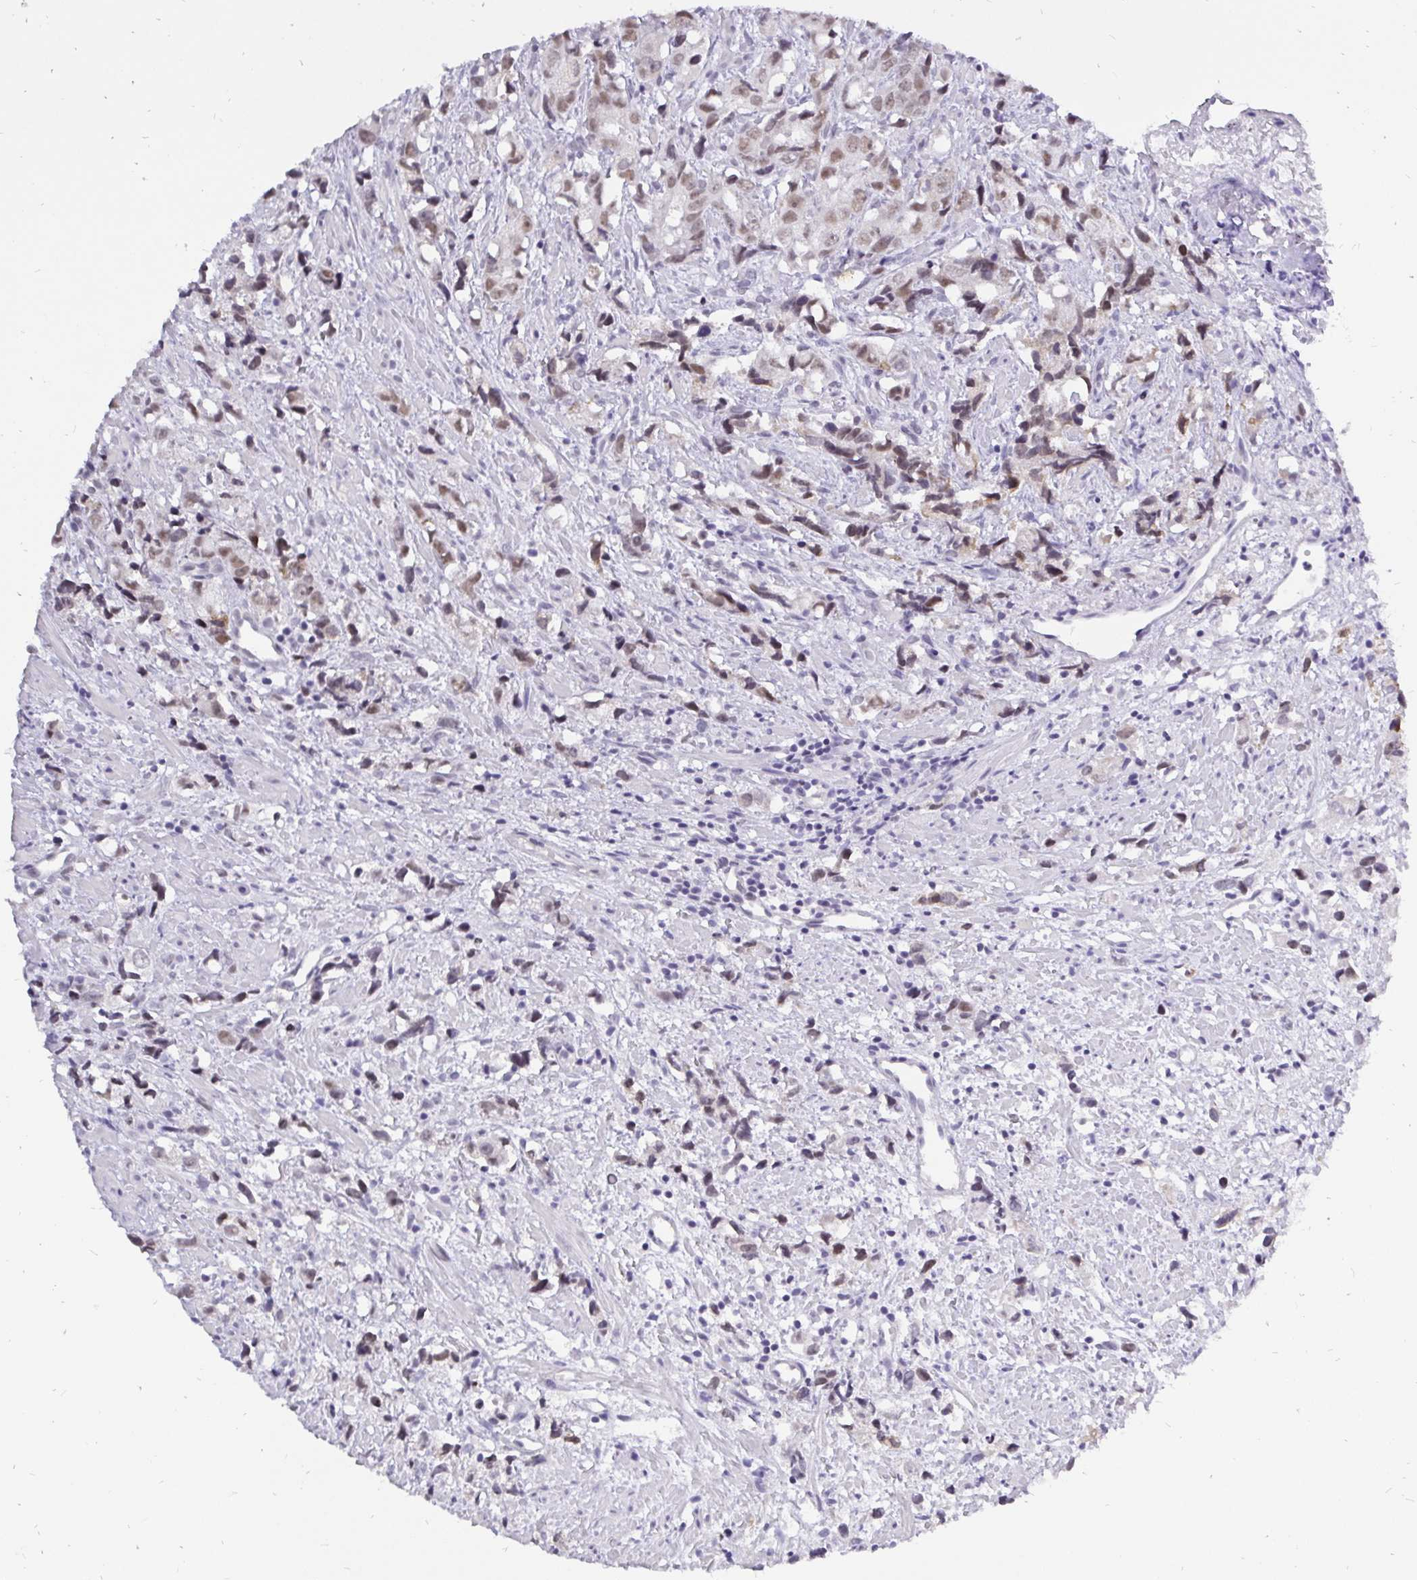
{"staining": {"intensity": "weak", "quantity": ">75%", "location": "nuclear"}, "tissue": "prostate cancer", "cell_type": "Tumor cells", "image_type": "cancer", "snomed": [{"axis": "morphology", "description": "Adenocarcinoma, High grade"}, {"axis": "topography", "description": "Prostate"}], "caption": "Human prostate high-grade adenocarcinoma stained with a protein marker exhibits weak staining in tumor cells.", "gene": "ZNF860", "patient": {"sex": "male", "age": 58}}